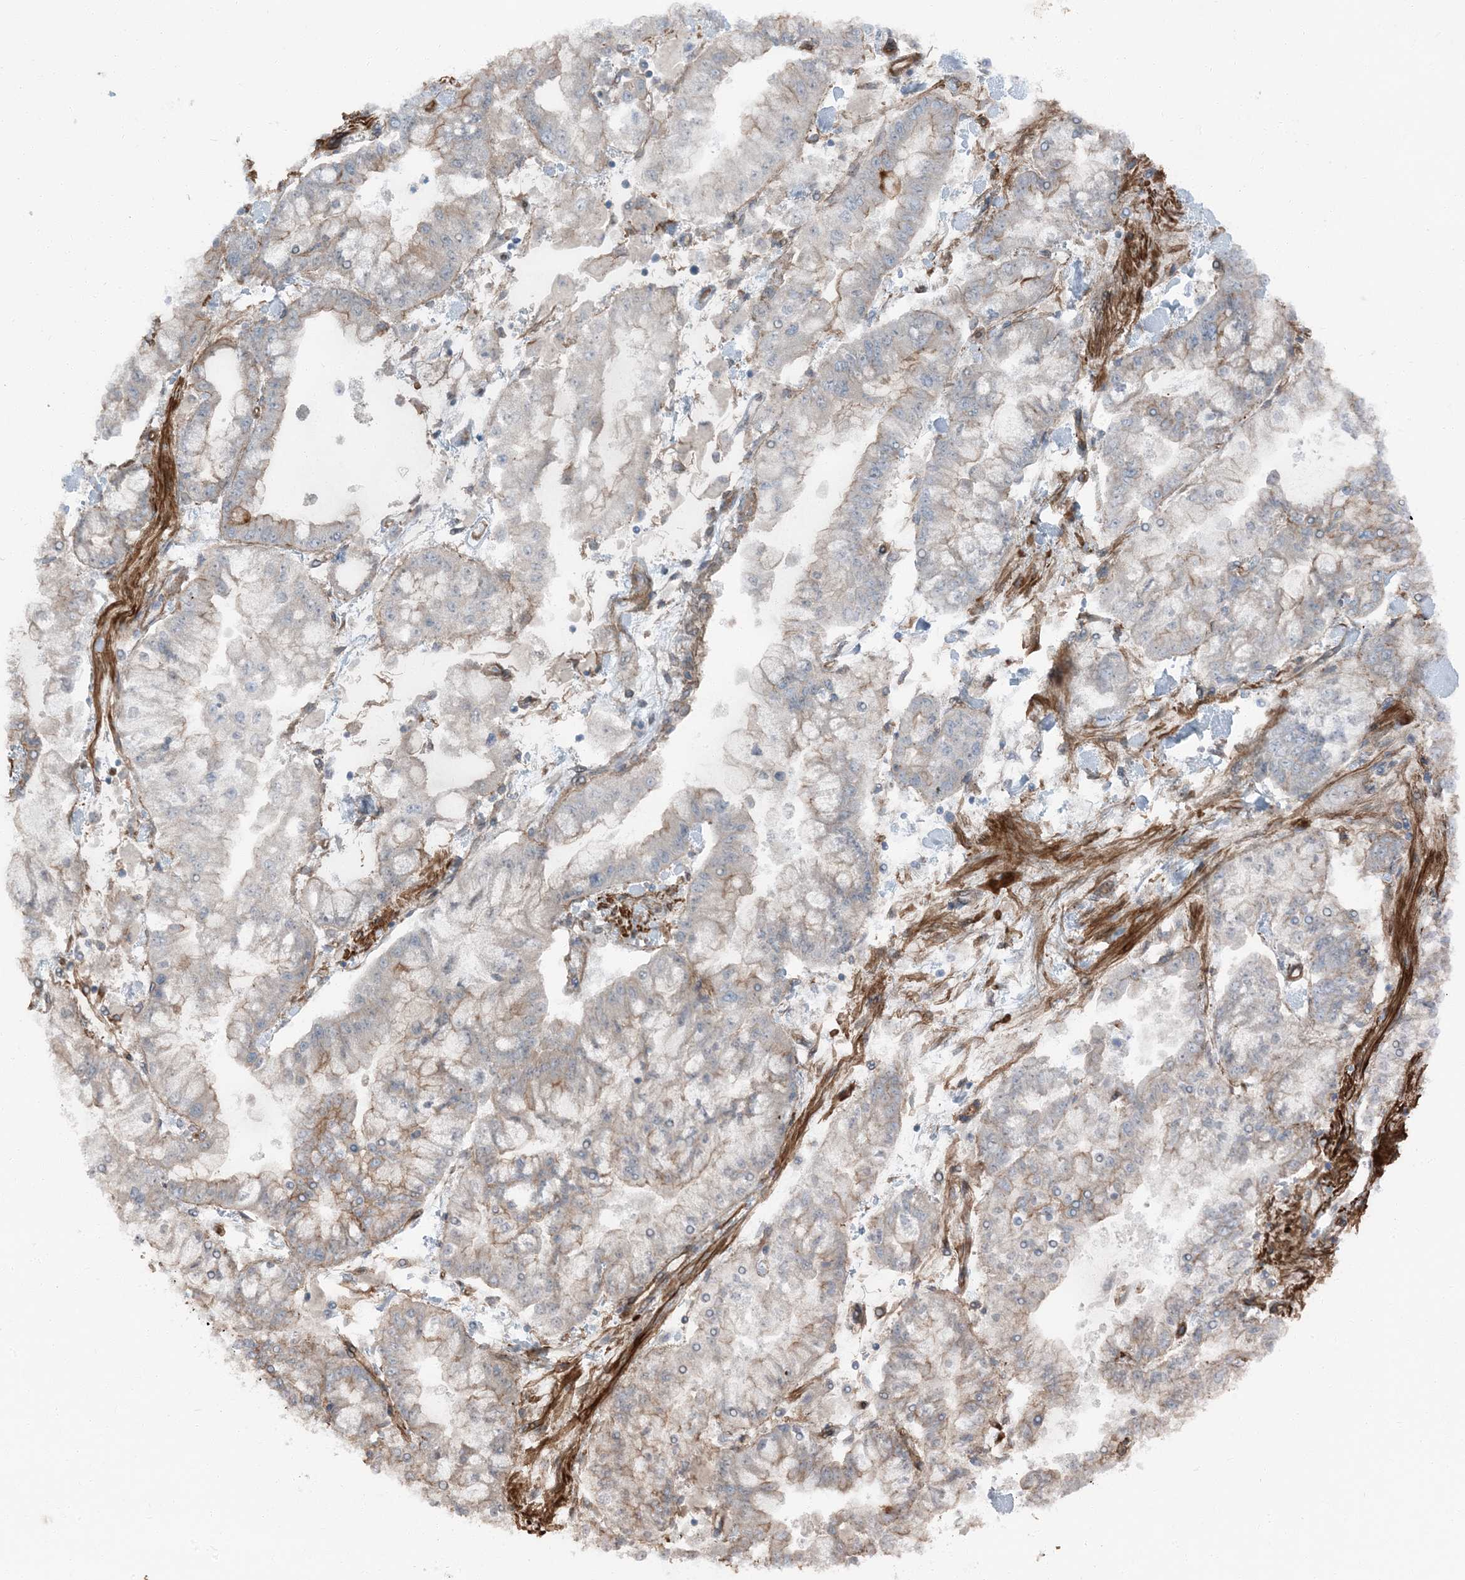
{"staining": {"intensity": "weak", "quantity": "<25%", "location": "cytoplasmic/membranous"}, "tissue": "stomach cancer", "cell_type": "Tumor cells", "image_type": "cancer", "snomed": [{"axis": "morphology", "description": "Normal tissue, NOS"}, {"axis": "morphology", "description": "Adenocarcinoma, NOS"}, {"axis": "topography", "description": "Stomach, upper"}, {"axis": "topography", "description": "Stomach"}], "caption": "Tumor cells are negative for brown protein staining in stomach cancer.", "gene": "ZFP90", "patient": {"sex": "male", "age": 76}}